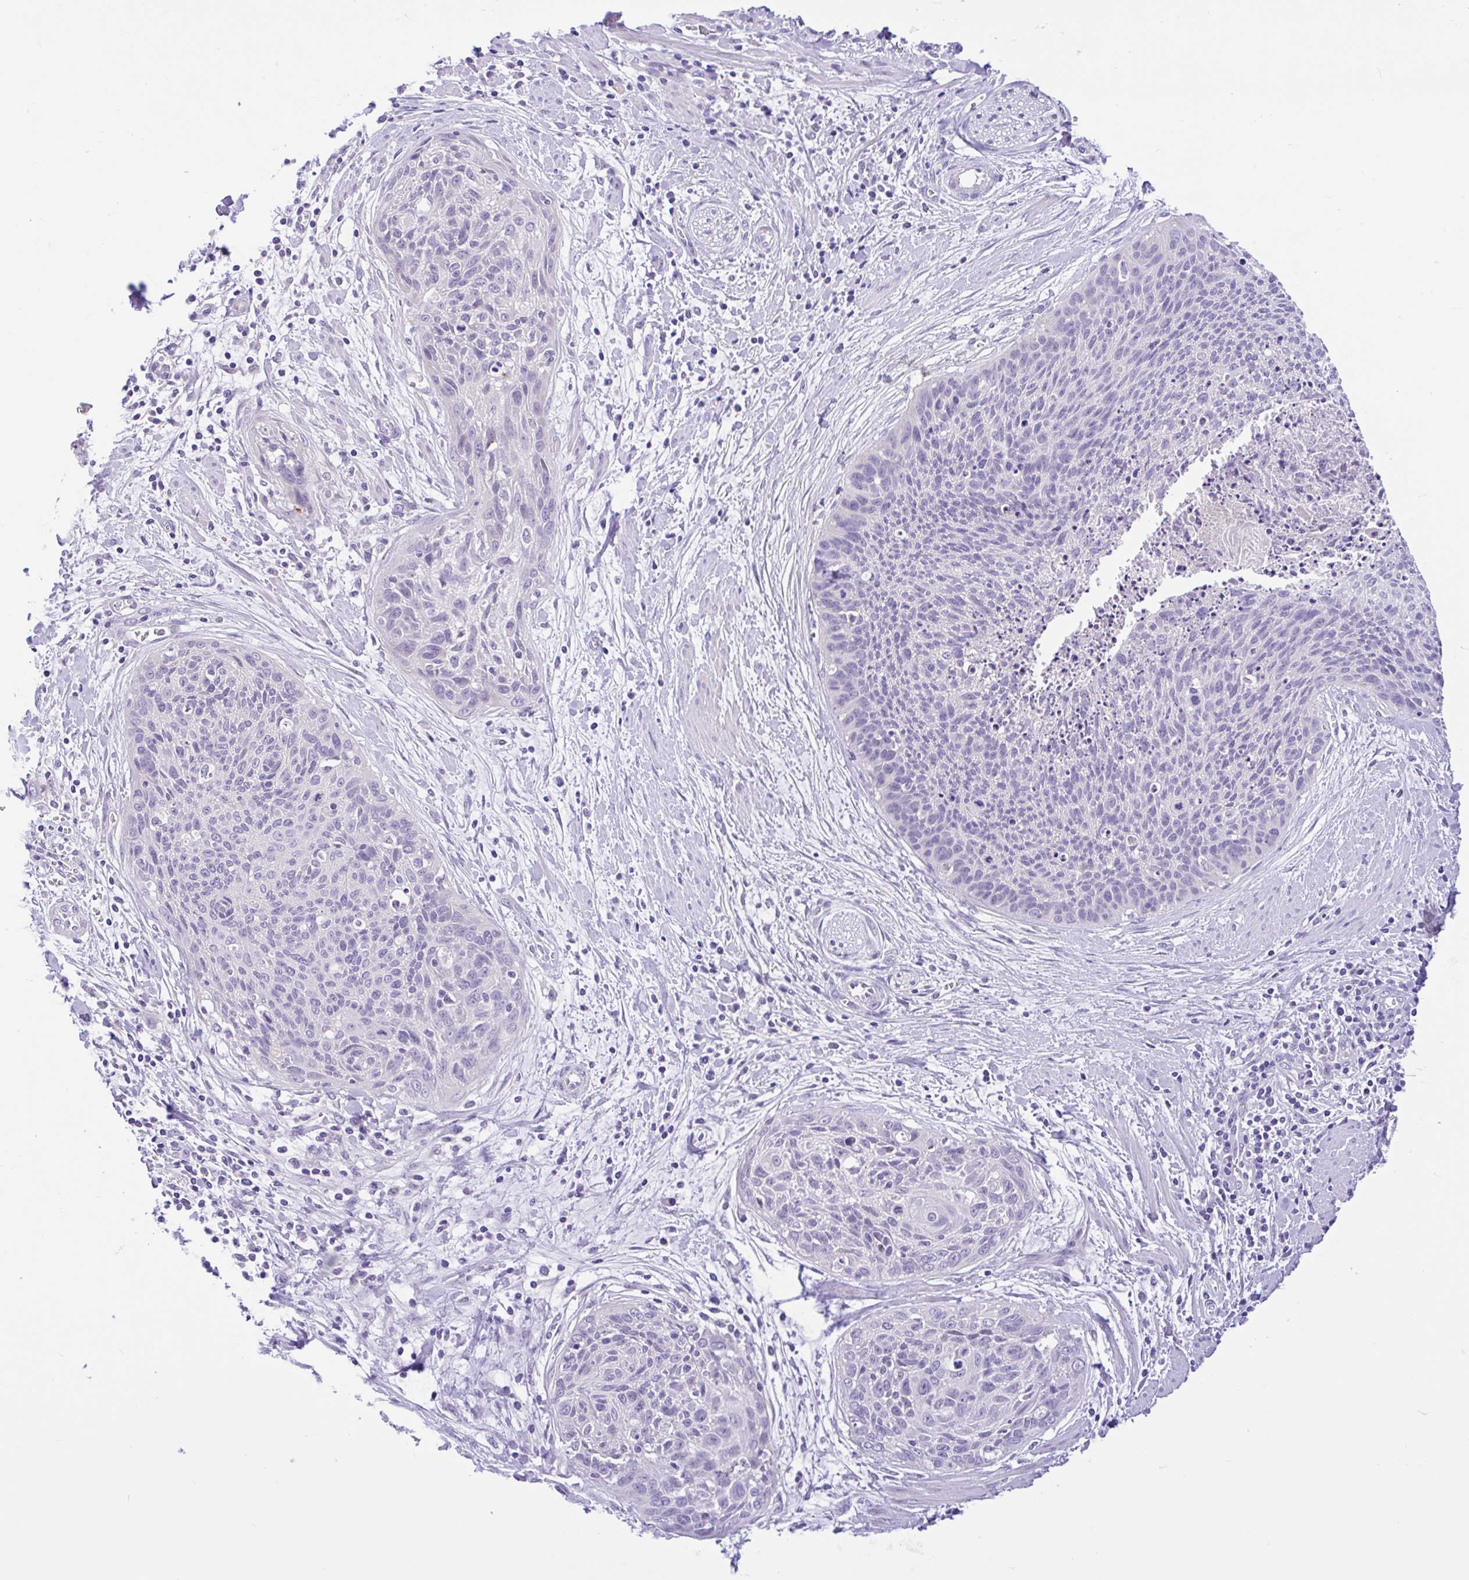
{"staining": {"intensity": "negative", "quantity": "none", "location": "none"}, "tissue": "cervical cancer", "cell_type": "Tumor cells", "image_type": "cancer", "snomed": [{"axis": "morphology", "description": "Squamous cell carcinoma, NOS"}, {"axis": "topography", "description": "Cervix"}], "caption": "Cervical squamous cell carcinoma stained for a protein using IHC displays no positivity tumor cells.", "gene": "ANO4", "patient": {"sex": "female", "age": 55}}